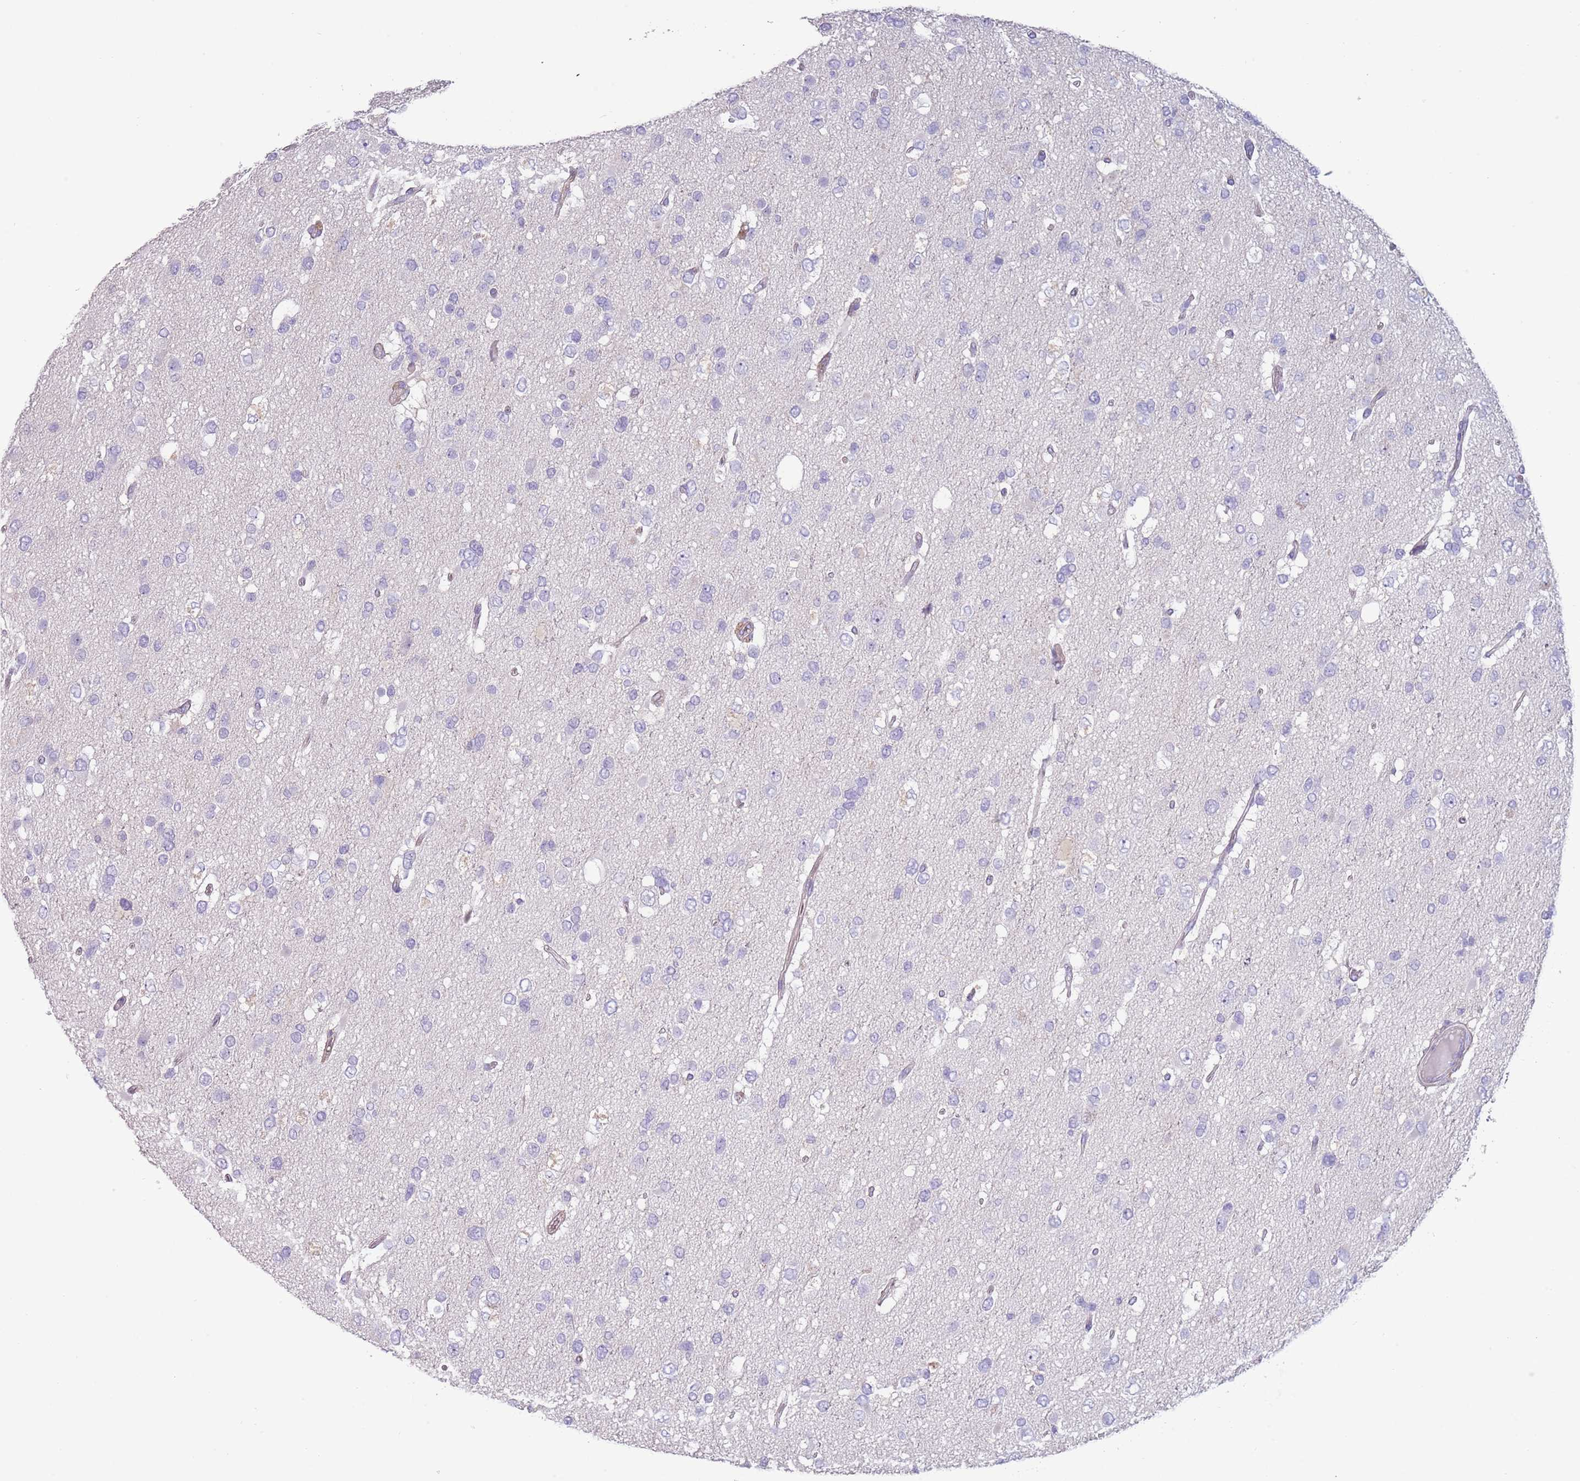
{"staining": {"intensity": "negative", "quantity": "none", "location": "none"}, "tissue": "glioma", "cell_type": "Tumor cells", "image_type": "cancer", "snomed": [{"axis": "morphology", "description": "Glioma, malignant, High grade"}, {"axis": "topography", "description": "Brain"}], "caption": "The IHC image has no significant positivity in tumor cells of glioma tissue.", "gene": "NBPF3", "patient": {"sex": "male", "age": 53}}